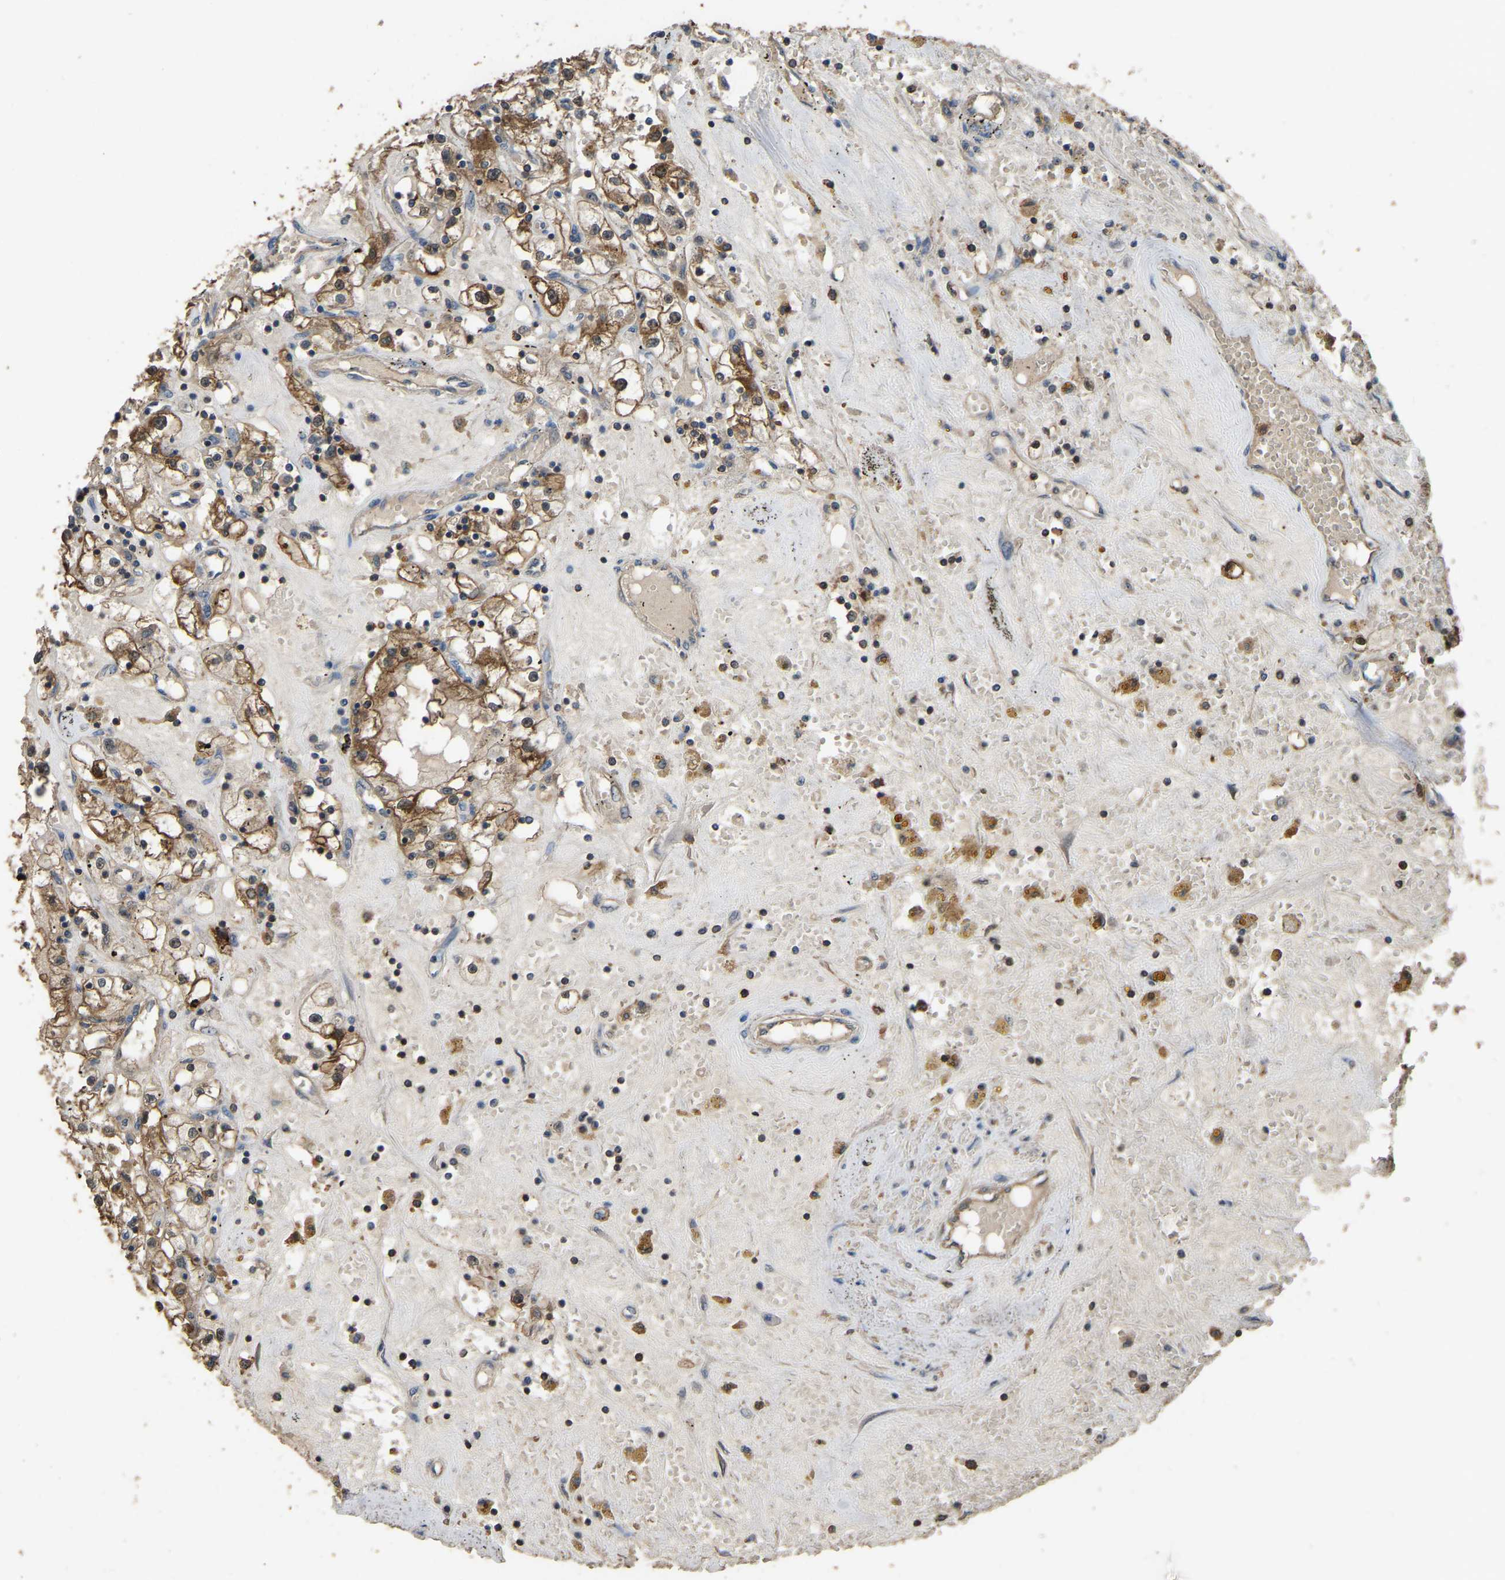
{"staining": {"intensity": "moderate", "quantity": ">75%", "location": "cytoplasmic/membranous"}, "tissue": "renal cancer", "cell_type": "Tumor cells", "image_type": "cancer", "snomed": [{"axis": "morphology", "description": "Adenocarcinoma, NOS"}, {"axis": "topography", "description": "Kidney"}], "caption": "Adenocarcinoma (renal) stained for a protein exhibits moderate cytoplasmic/membranous positivity in tumor cells.", "gene": "FHIT", "patient": {"sex": "male", "age": 56}}